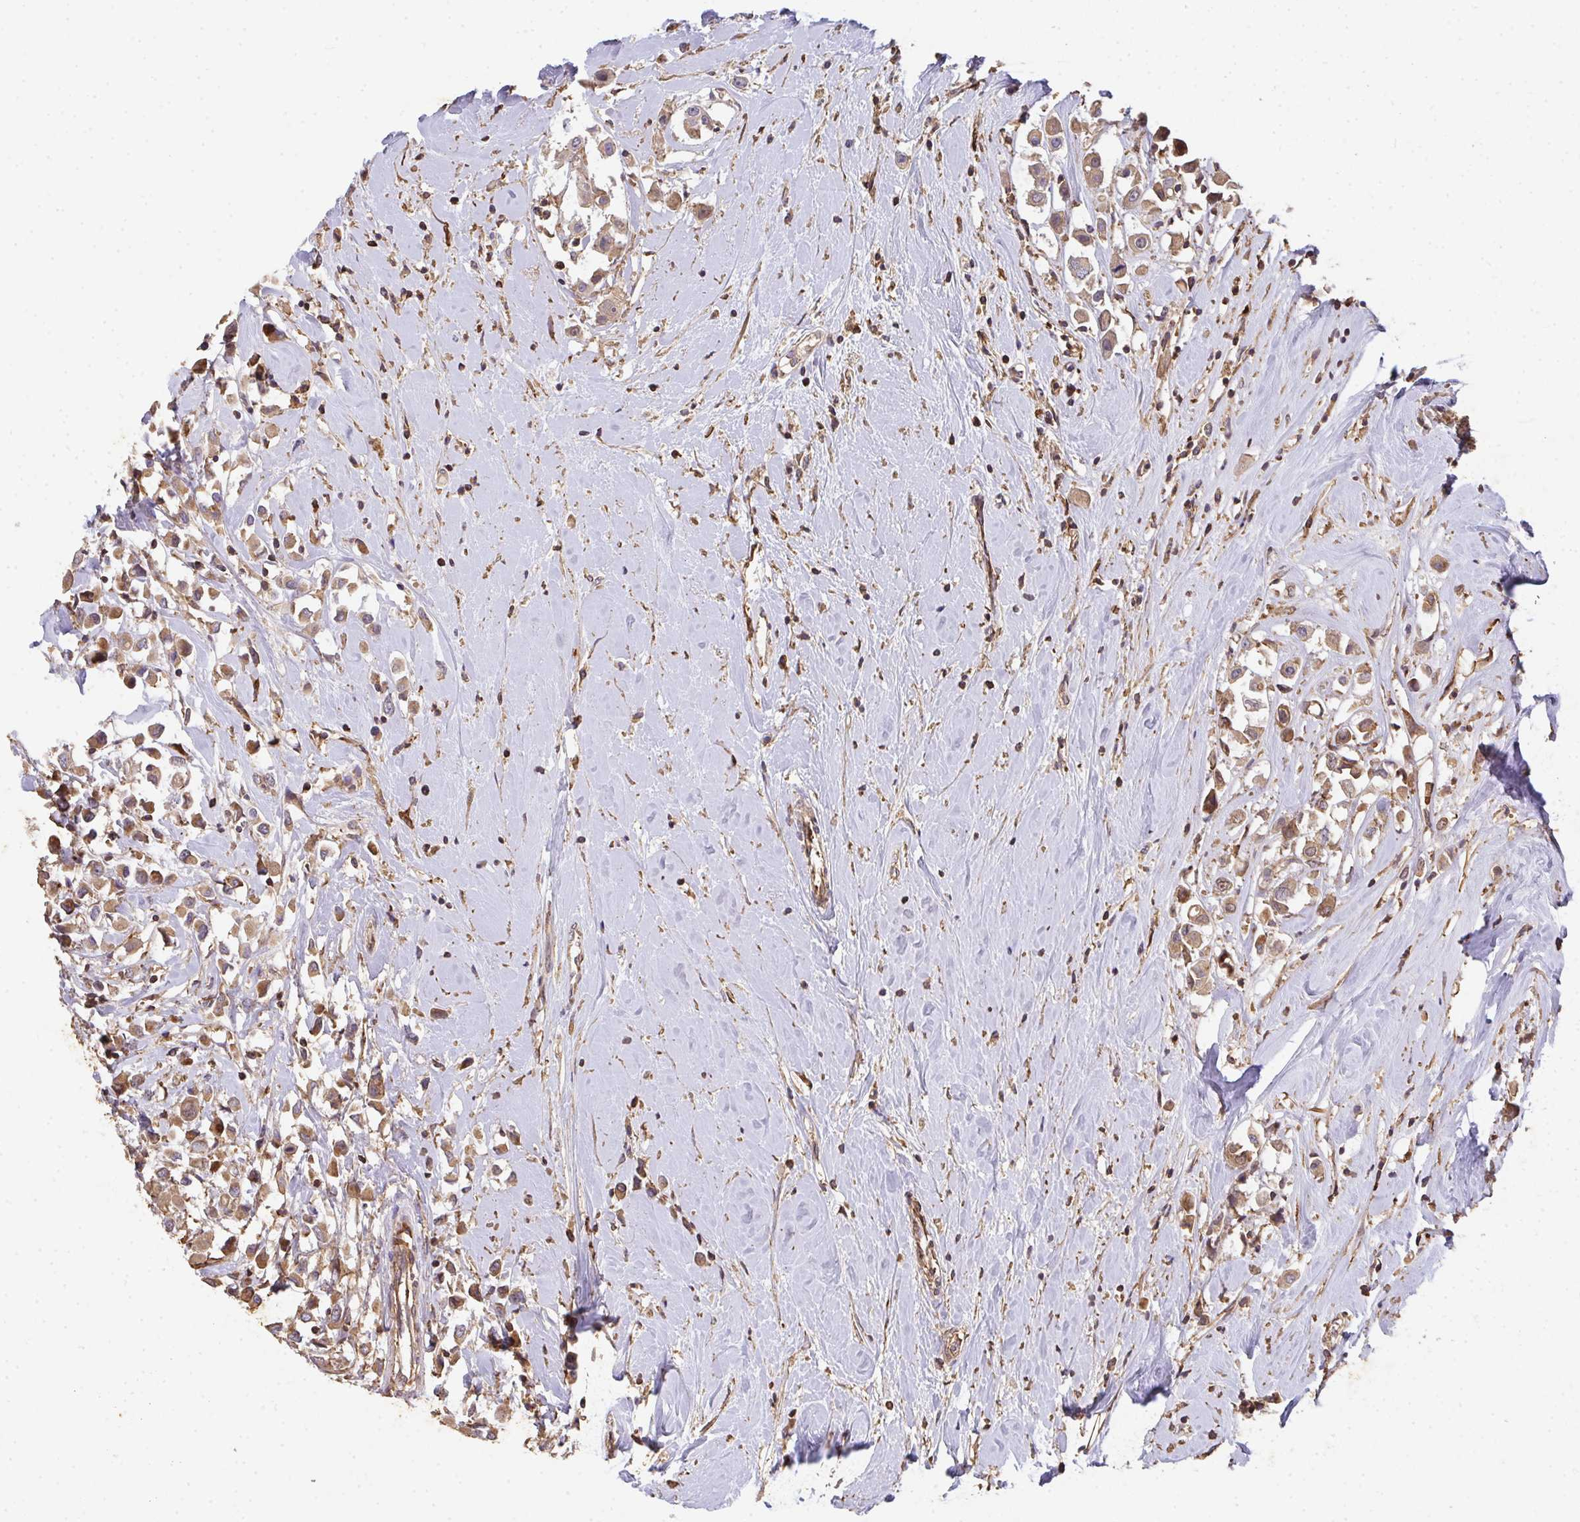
{"staining": {"intensity": "moderate", "quantity": ">75%", "location": "cytoplasmic/membranous"}, "tissue": "breast cancer", "cell_type": "Tumor cells", "image_type": "cancer", "snomed": [{"axis": "morphology", "description": "Duct carcinoma"}, {"axis": "topography", "description": "Breast"}], "caption": "Breast cancer (infiltrating ductal carcinoma) tissue displays moderate cytoplasmic/membranous expression in about >75% of tumor cells The protein is stained brown, and the nuclei are stained in blue (DAB (3,3'-diaminobenzidine) IHC with brightfield microscopy, high magnification).", "gene": "TNMD", "patient": {"sex": "female", "age": 61}}